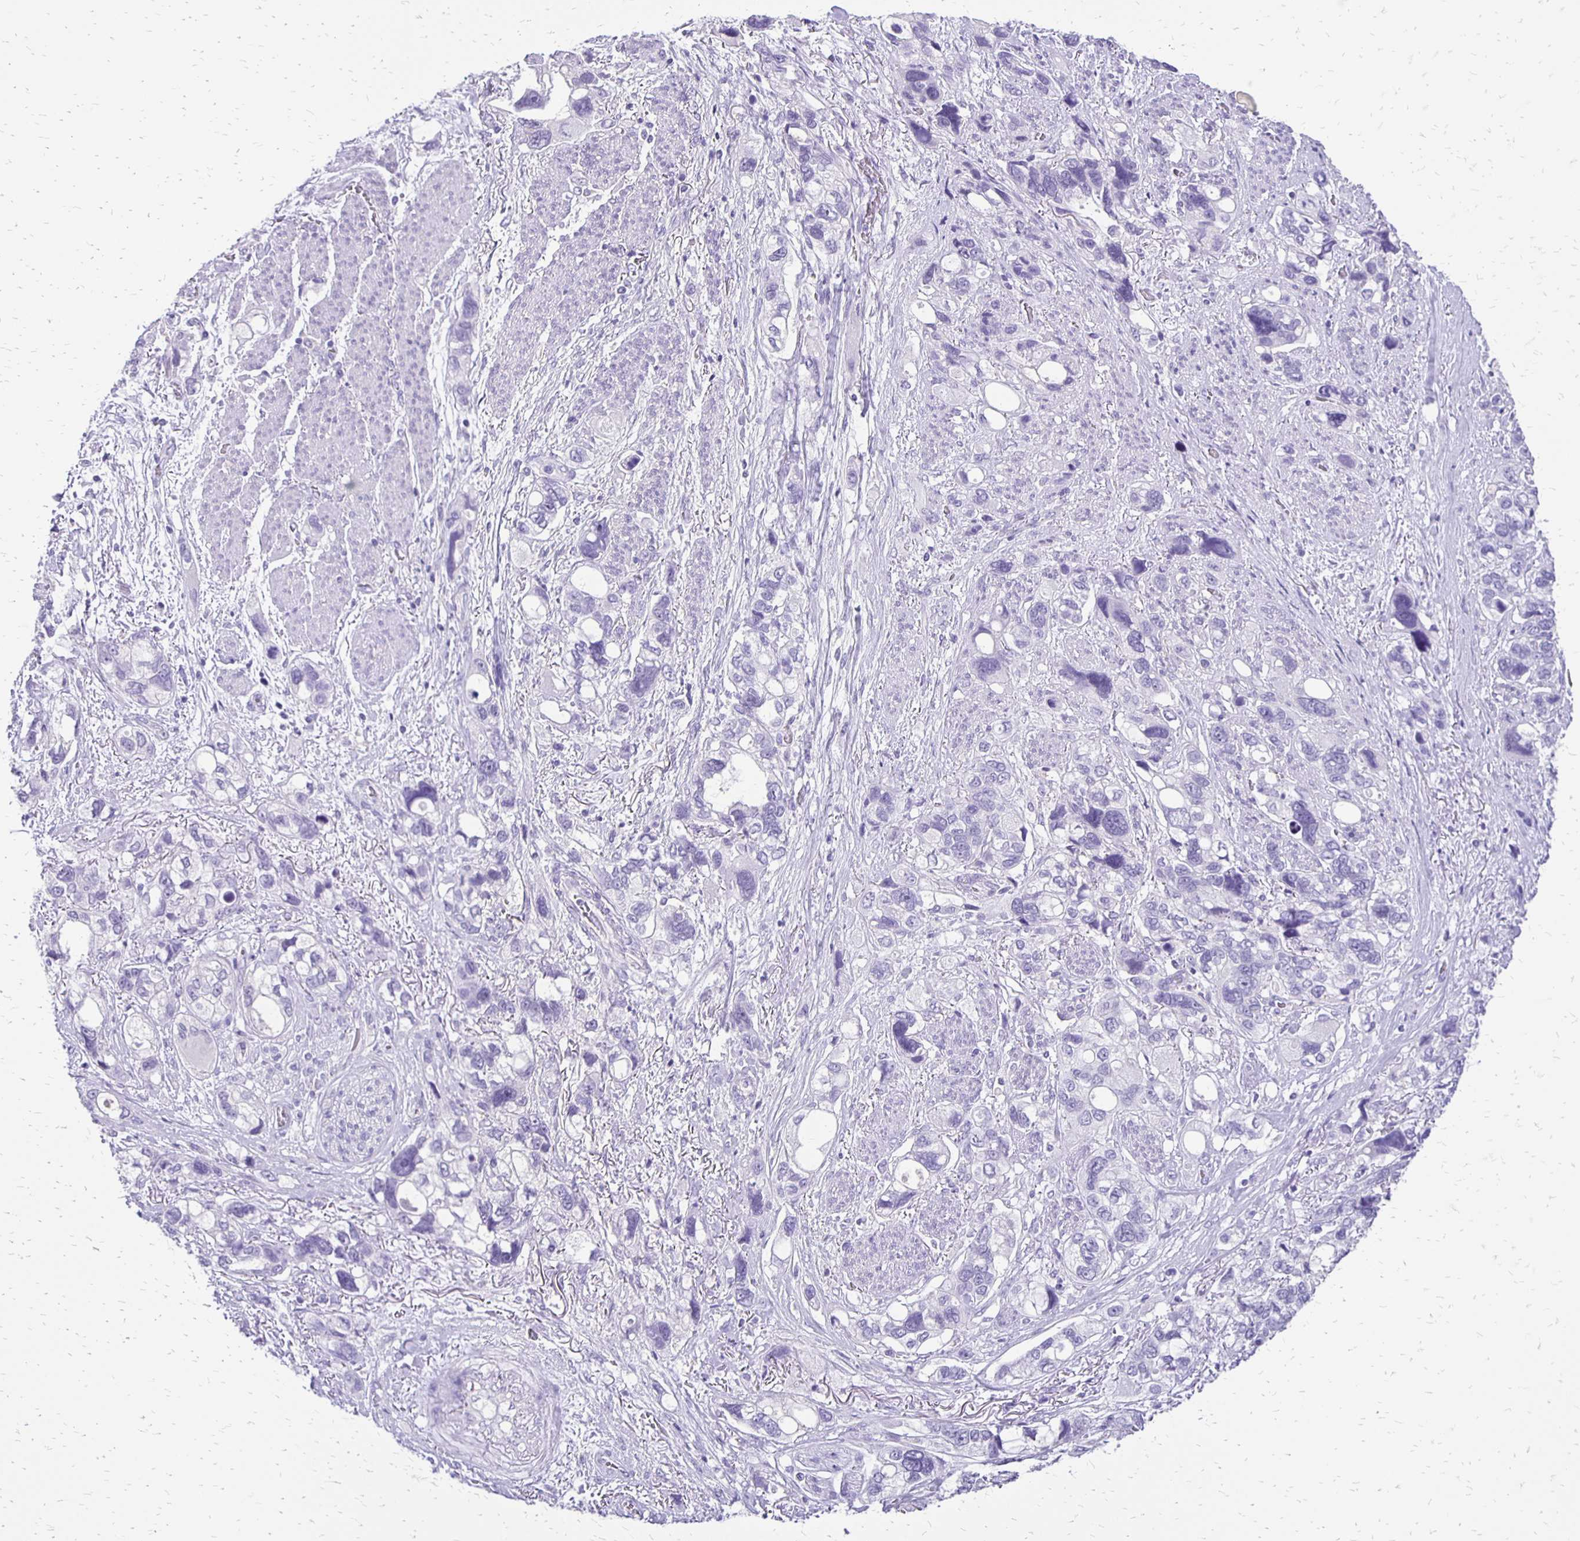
{"staining": {"intensity": "negative", "quantity": "none", "location": "none"}, "tissue": "stomach cancer", "cell_type": "Tumor cells", "image_type": "cancer", "snomed": [{"axis": "morphology", "description": "Adenocarcinoma, NOS"}, {"axis": "topography", "description": "Stomach, upper"}], "caption": "This micrograph is of stomach cancer (adenocarcinoma) stained with immunohistochemistry (IHC) to label a protein in brown with the nuclei are counter-stained blue. There is no positivity in tumor cells. (DAB (3,3'-diaminobenzidine) immunohistochemistry with hematoxylin counter stain).", "gene": "ANKRD45", "patient": {"sex": "female", "age": 81}}